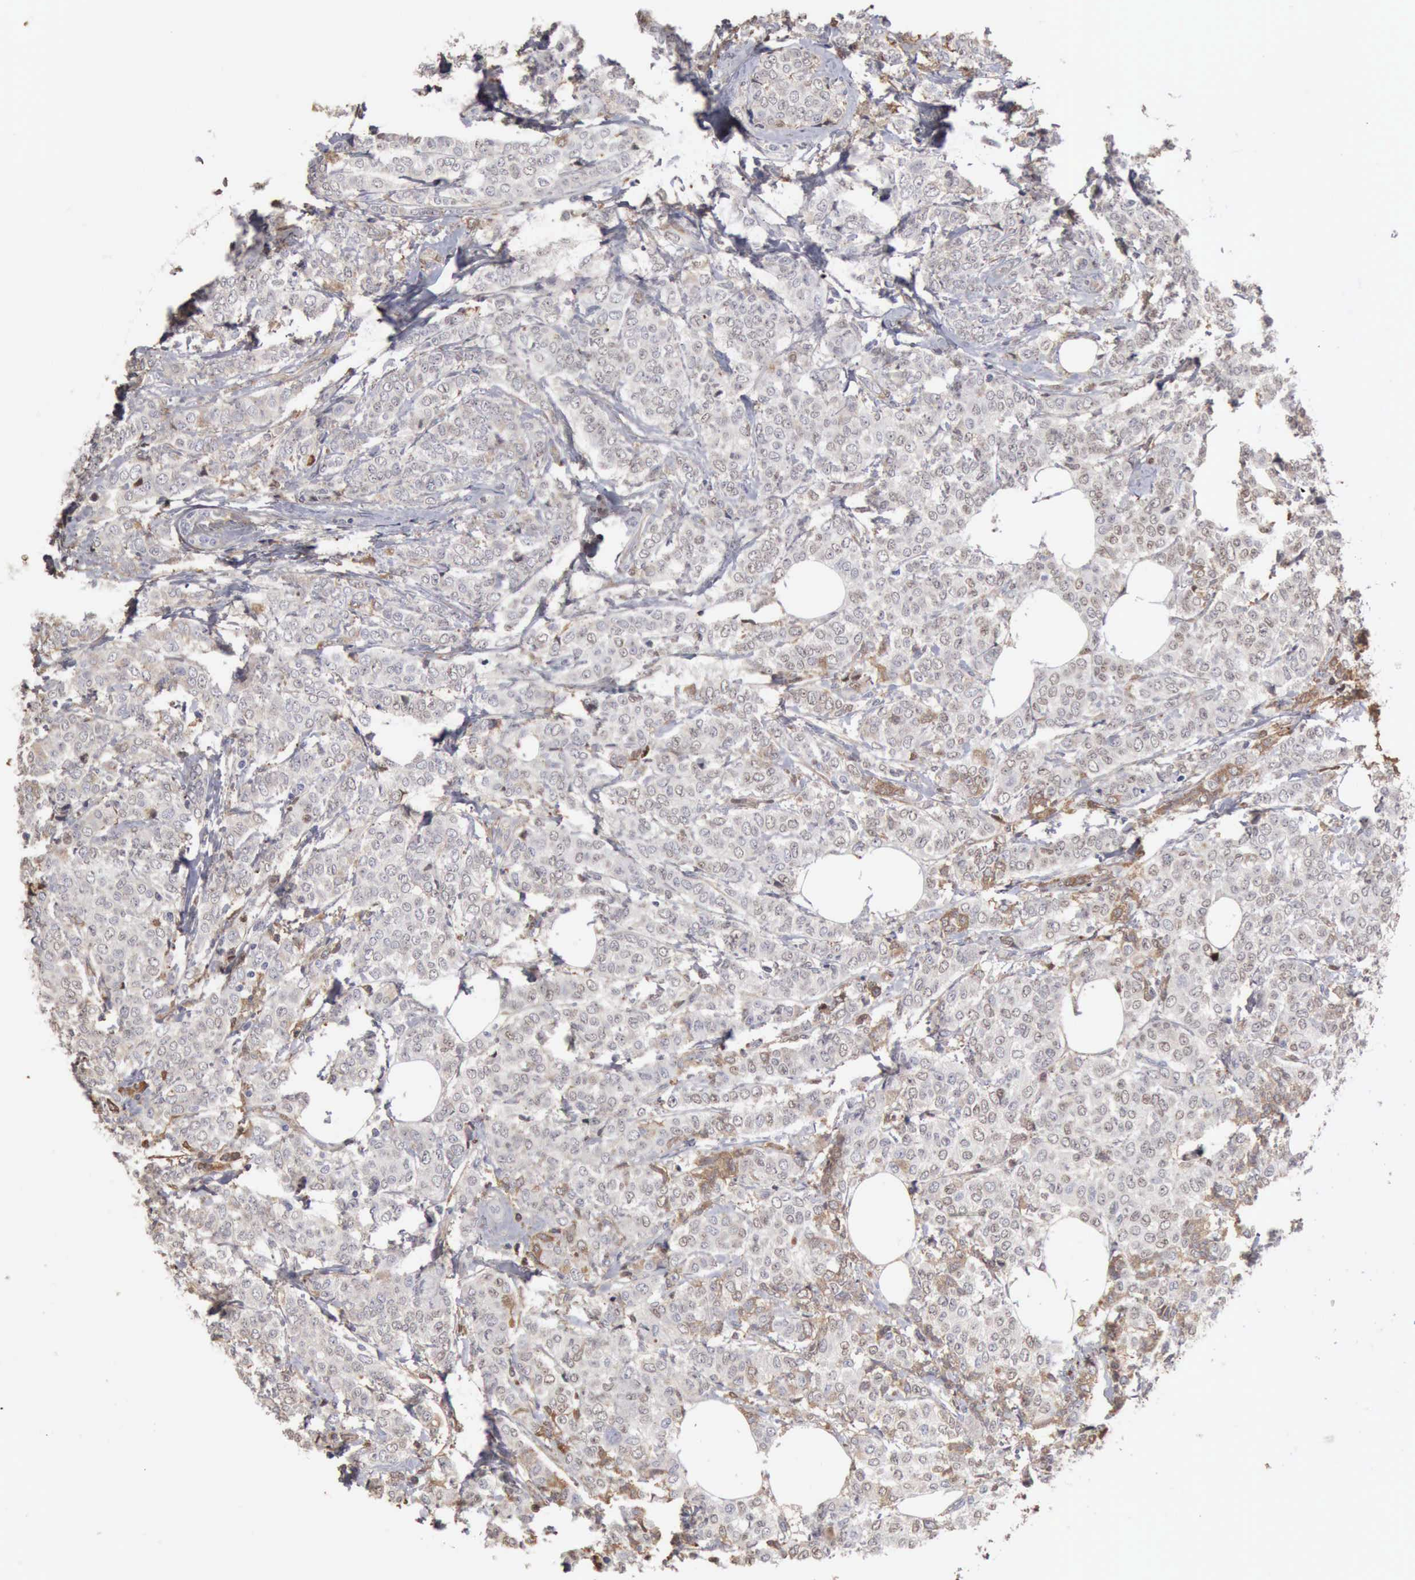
{"staining": {"intensity": "weak", "quantity": "<25%", "location": "cytoplasmic/membranous,nuclear"}, "tissue": "breast cancer", "cell_type": "Tumor cells", "image_type": "cancer", "snomed": [{"axis": "morphology", "description": "Lobular carcinoma"}, {"axis": "topography", "description": "Breast"}], "caption": "Lobular carcinoma (breast) was stained to show a protein in brown. There is no significant staining in tumor cells.", "gene": "SERPINA1", "patient": {"sex": "female", "age": 60}}